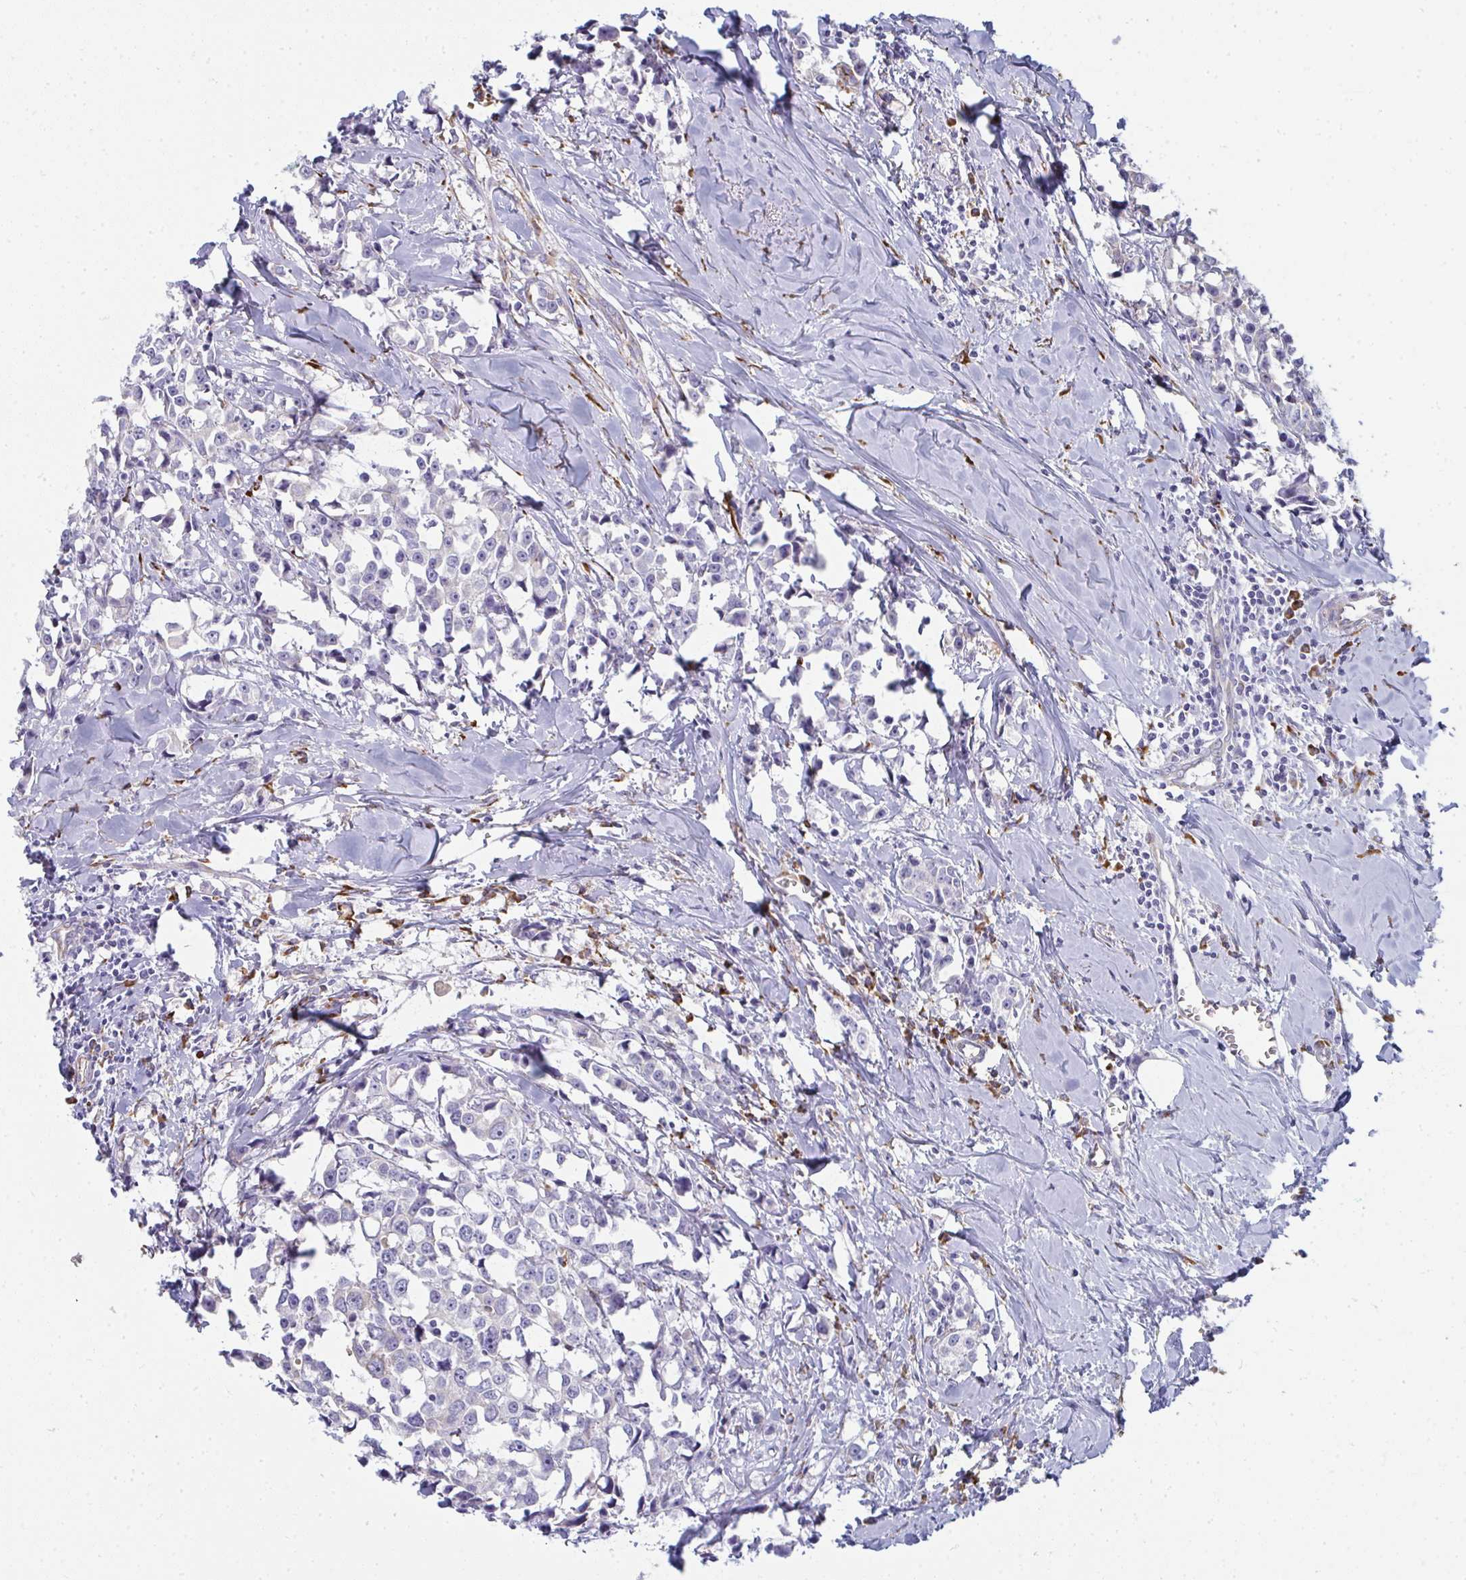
{"staining": {"intensity": "negative", "quantity": "none", "location": "none"}, "tissue": "breast cancer", "cell_type": "Tumor cells", "image_type": "cancer", "snomed": [{"axis": "morphology", "description": "Duct carcinoma"}, {"axis": "topography", "description": "Breast"}], "caption": "Human breast invasive ductal carcinoma stained for a protein using IHC demonstrates no positivity in tumor cells.", "gene": "SHROOM1", "patient": {"sex": "female", "age": 80}}